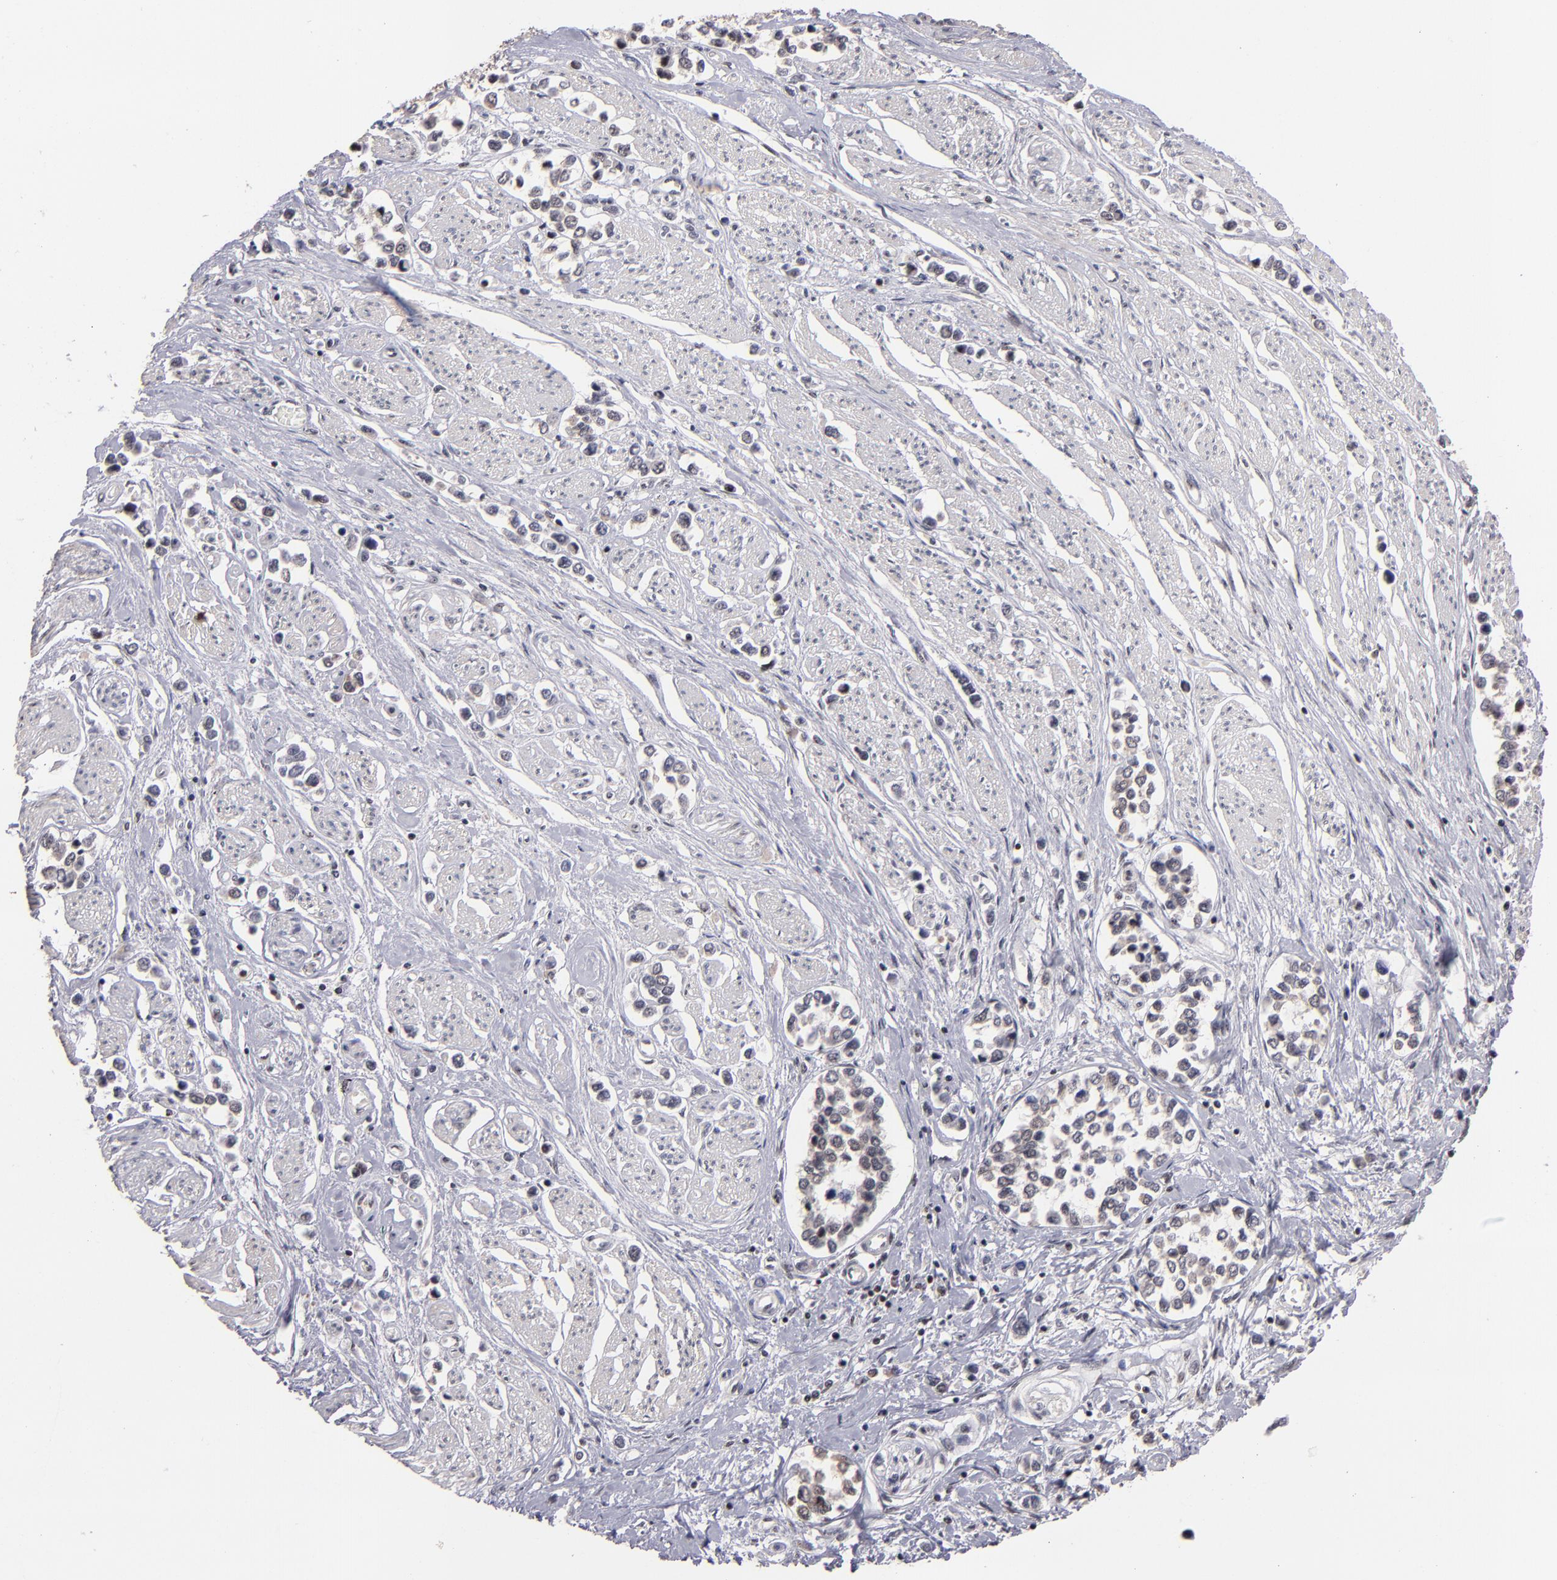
{"staining": {"intensity": "weak", "quantity": ">75%", "location": "cytoplasmic/membranous"}, "tissue": "stomach cancer", "cell_type": "Tumor cells", "image_type": "cancer", "snomed": [{"axis": "morphology", "description": "Adenocarcinoma, NOS"}, {"axis": "topography", "description": "Stomach, upper"}], "caption": "About >75% of tumor cells in human stomach adenocarcinoma exhibit weak cytoplasmic/membranous protein positivity as visualized by brown immunohistochemical staining.", "gene": "PCNX4", "patient": {"sex": "male", "age": 76}}